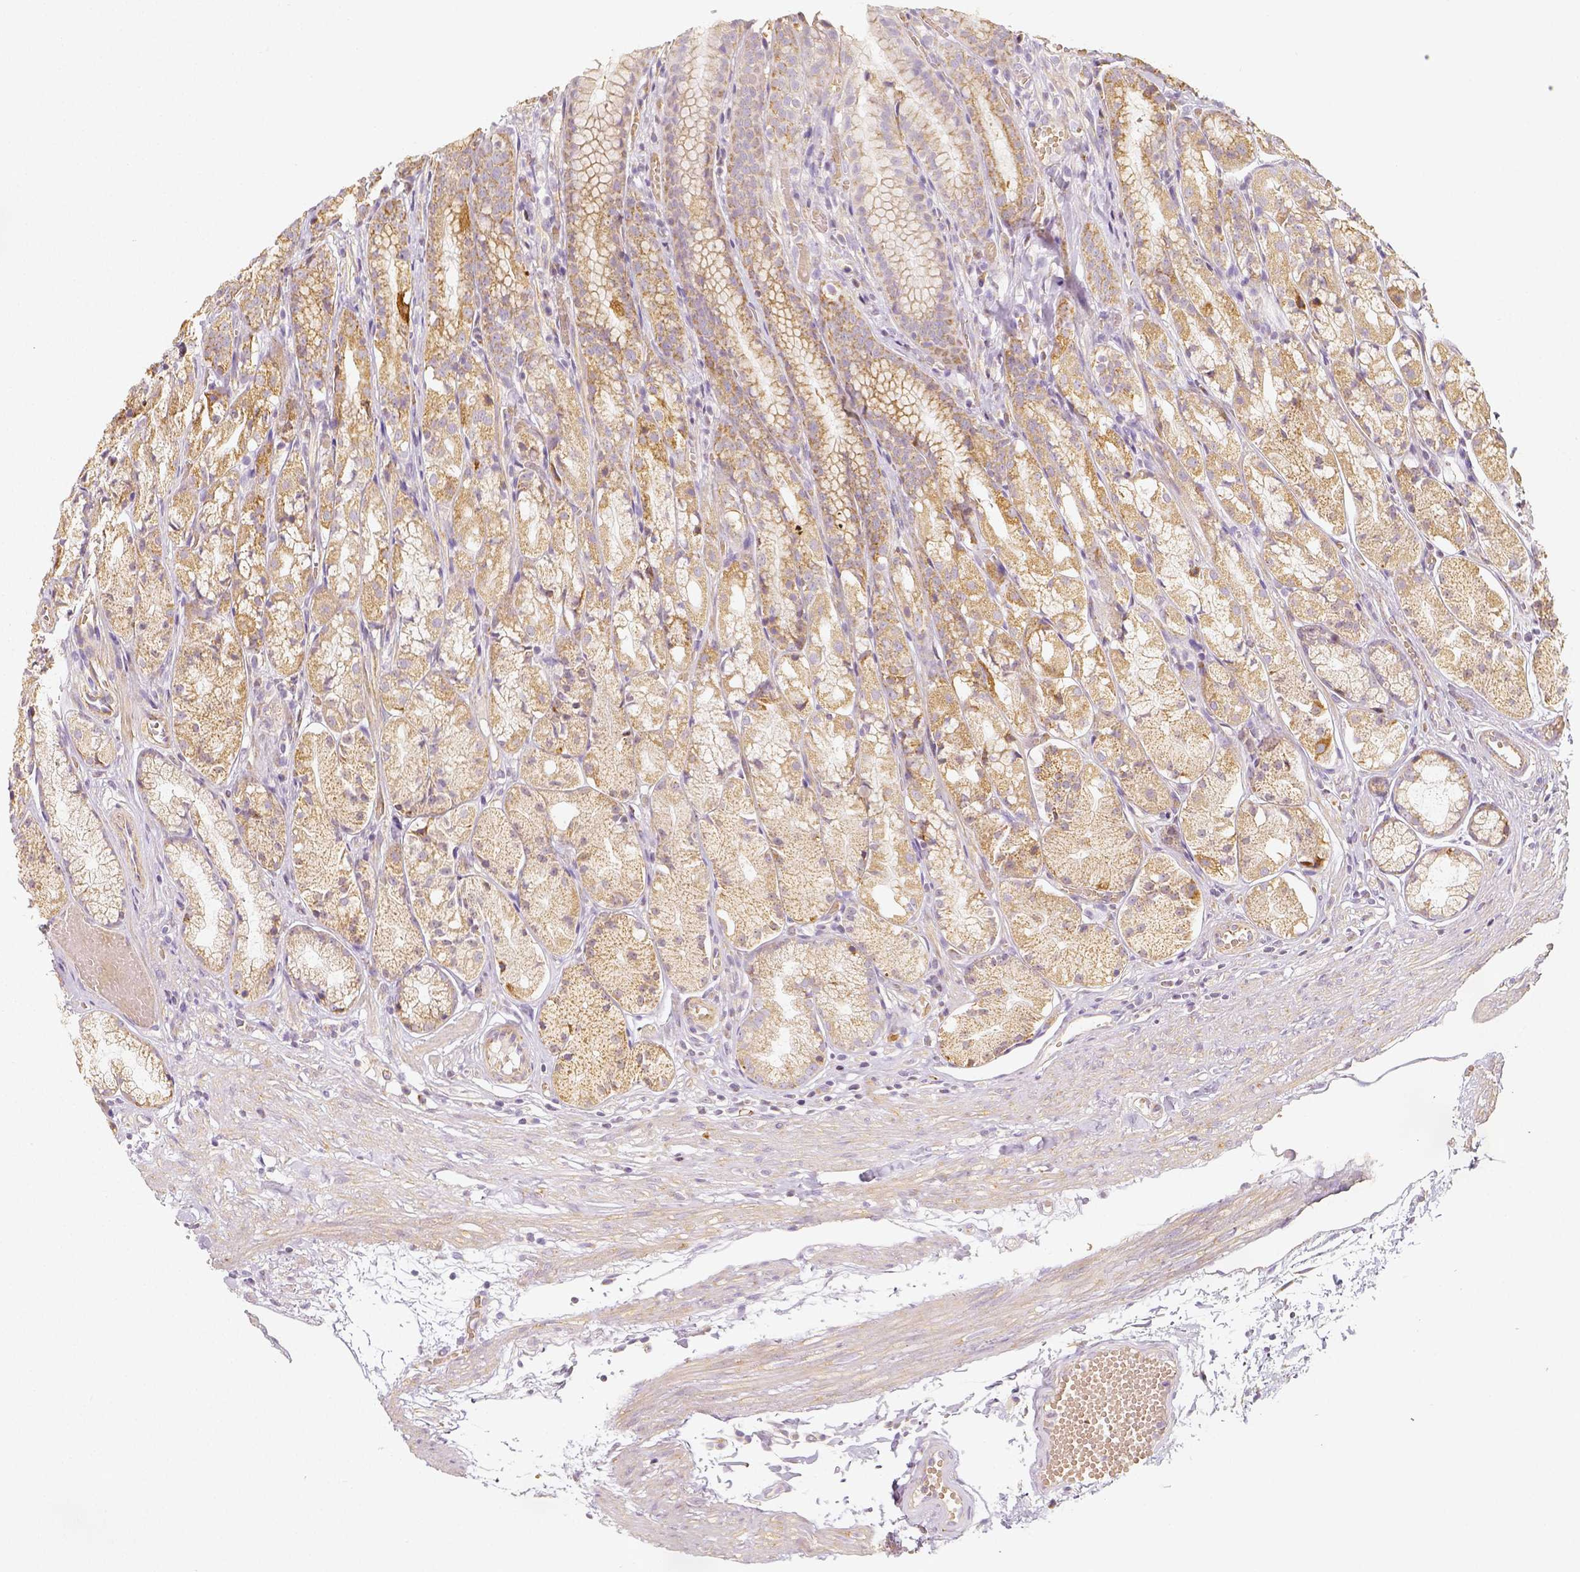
{"staining": {"intensity": "moderate", "quantity": "25%-75%", "location": "cytoplasmic/membranous"}, "tissue": "stomach", "cell_type": "Glandular cells", "image_type": "normal", "snomed": [{"axis": "morphology", "description": "Normal tissue, NOS"}, {"axis": "topography", "description": "Stomach"}], "caption": "A medium amount of moderate cytoplasmic/membranous expression is present in about 25%-75% of glandular cells in normal stomach.", "gene": "PGAM5", "patient": {"sex": "male", "age": 70}}